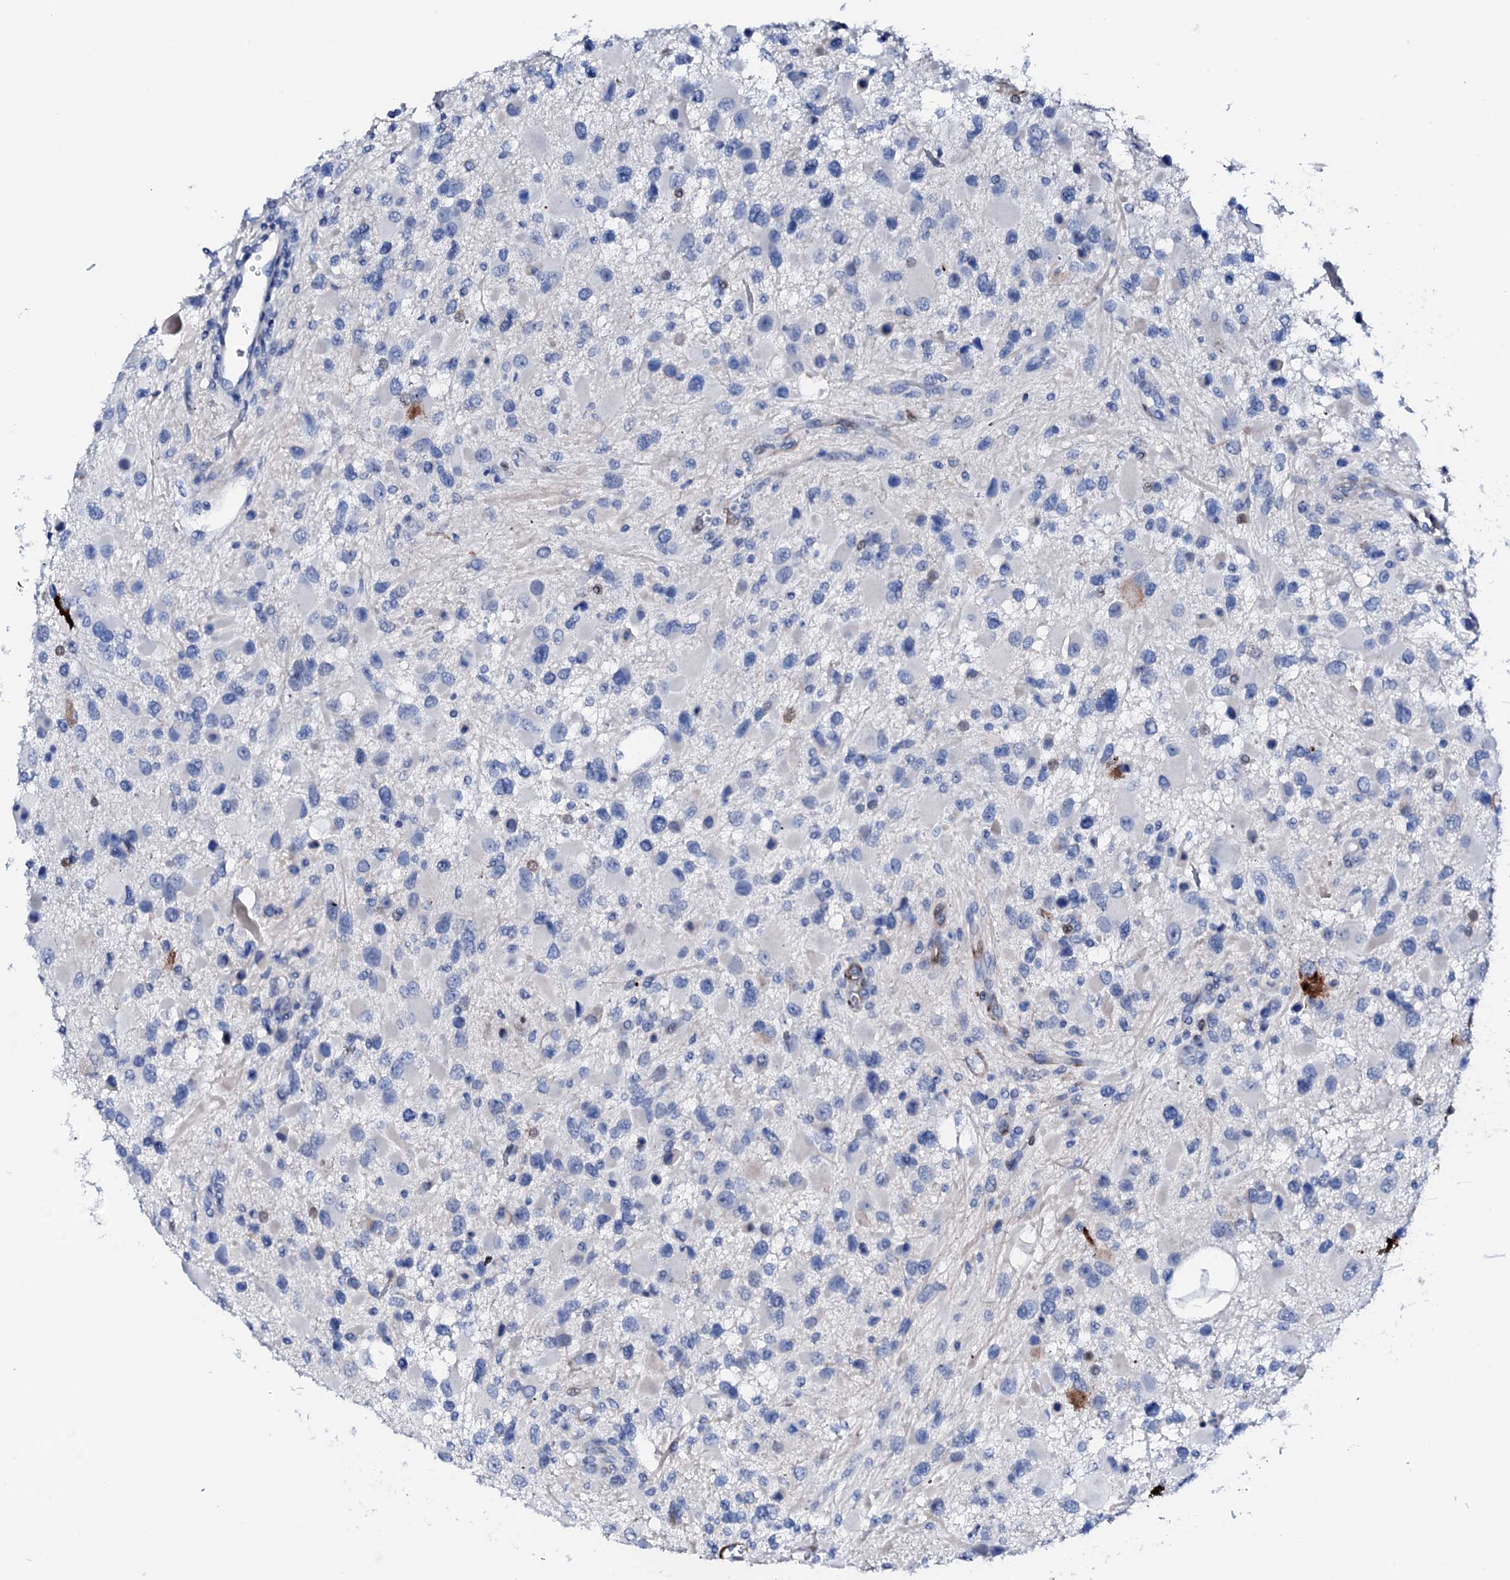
{"staining": {"intensity": "negative", "quantity": "none", "location": "none"}, "tissue": "glioma", "cell_type": "Tumor cells", "image_type": "cancer", "snomed": [{"axis": "morphology", "description": "Glioma, malignant, High grade"}, {"axis": "topography", "description": "Brain"}], "caption": "Immunohistochemical staining of glioma demonstrates no significant expression in tumor cells.", "gene": "NRIP2", "patient": {"sex": "male", "age": 53}}